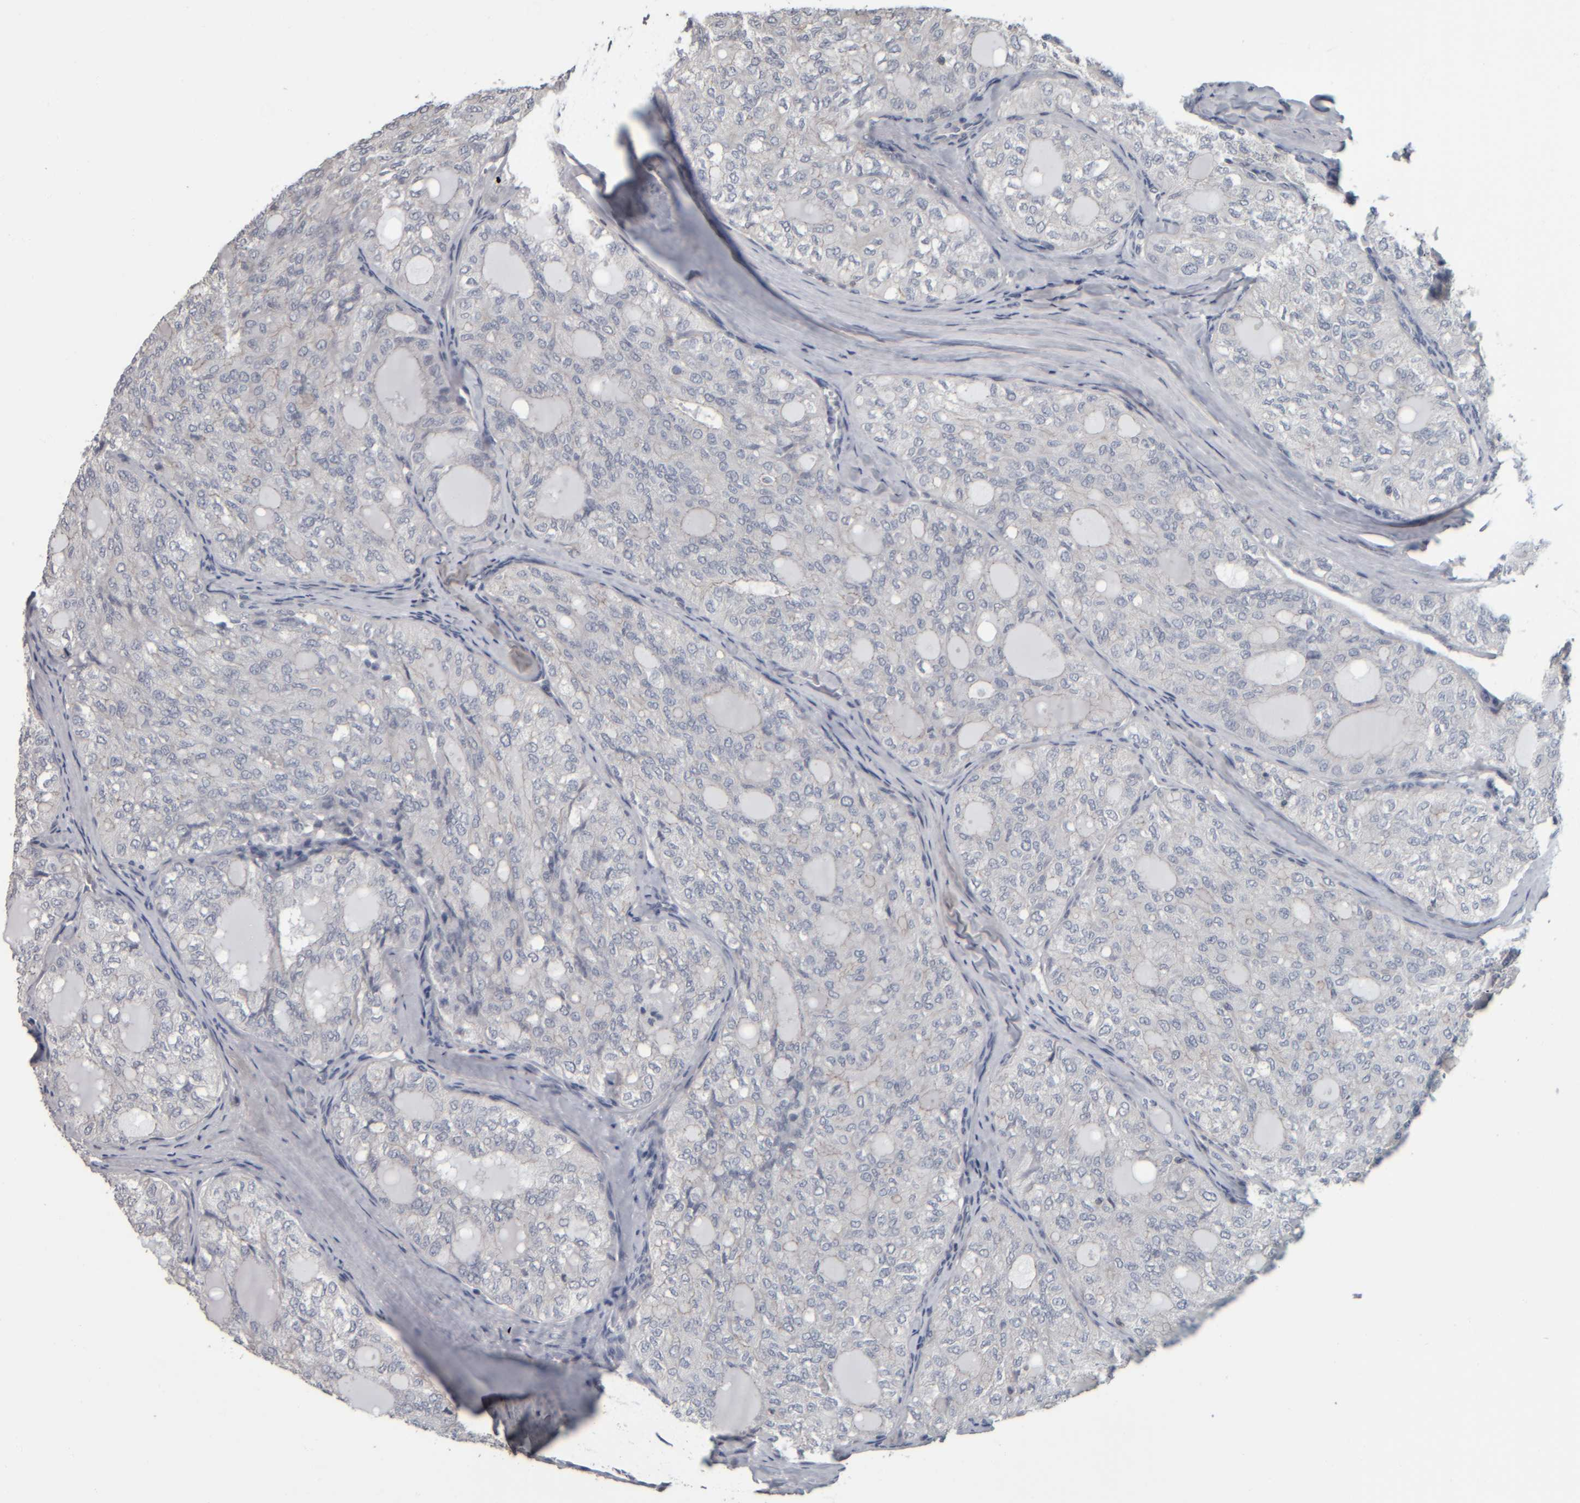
{"staining": {"intensity": "negative", "quantity": "none", "location": "none"}, "tissue": "thyroid cancer", "cell_type": "Tumor cells", "image_type": "cancer", "snomed": [{"axis": "morphology", "description": "Follicular adenoma carcinoma, NOS"}, {"axis": "topography", "description": "Thyroid gland"}], "caption": "There is no significant staining in tumor cells of thyroid follicular adenoma carcinoma.", "gene": "CAVIN4", "patient": {"sex": "male", "age": 75}}